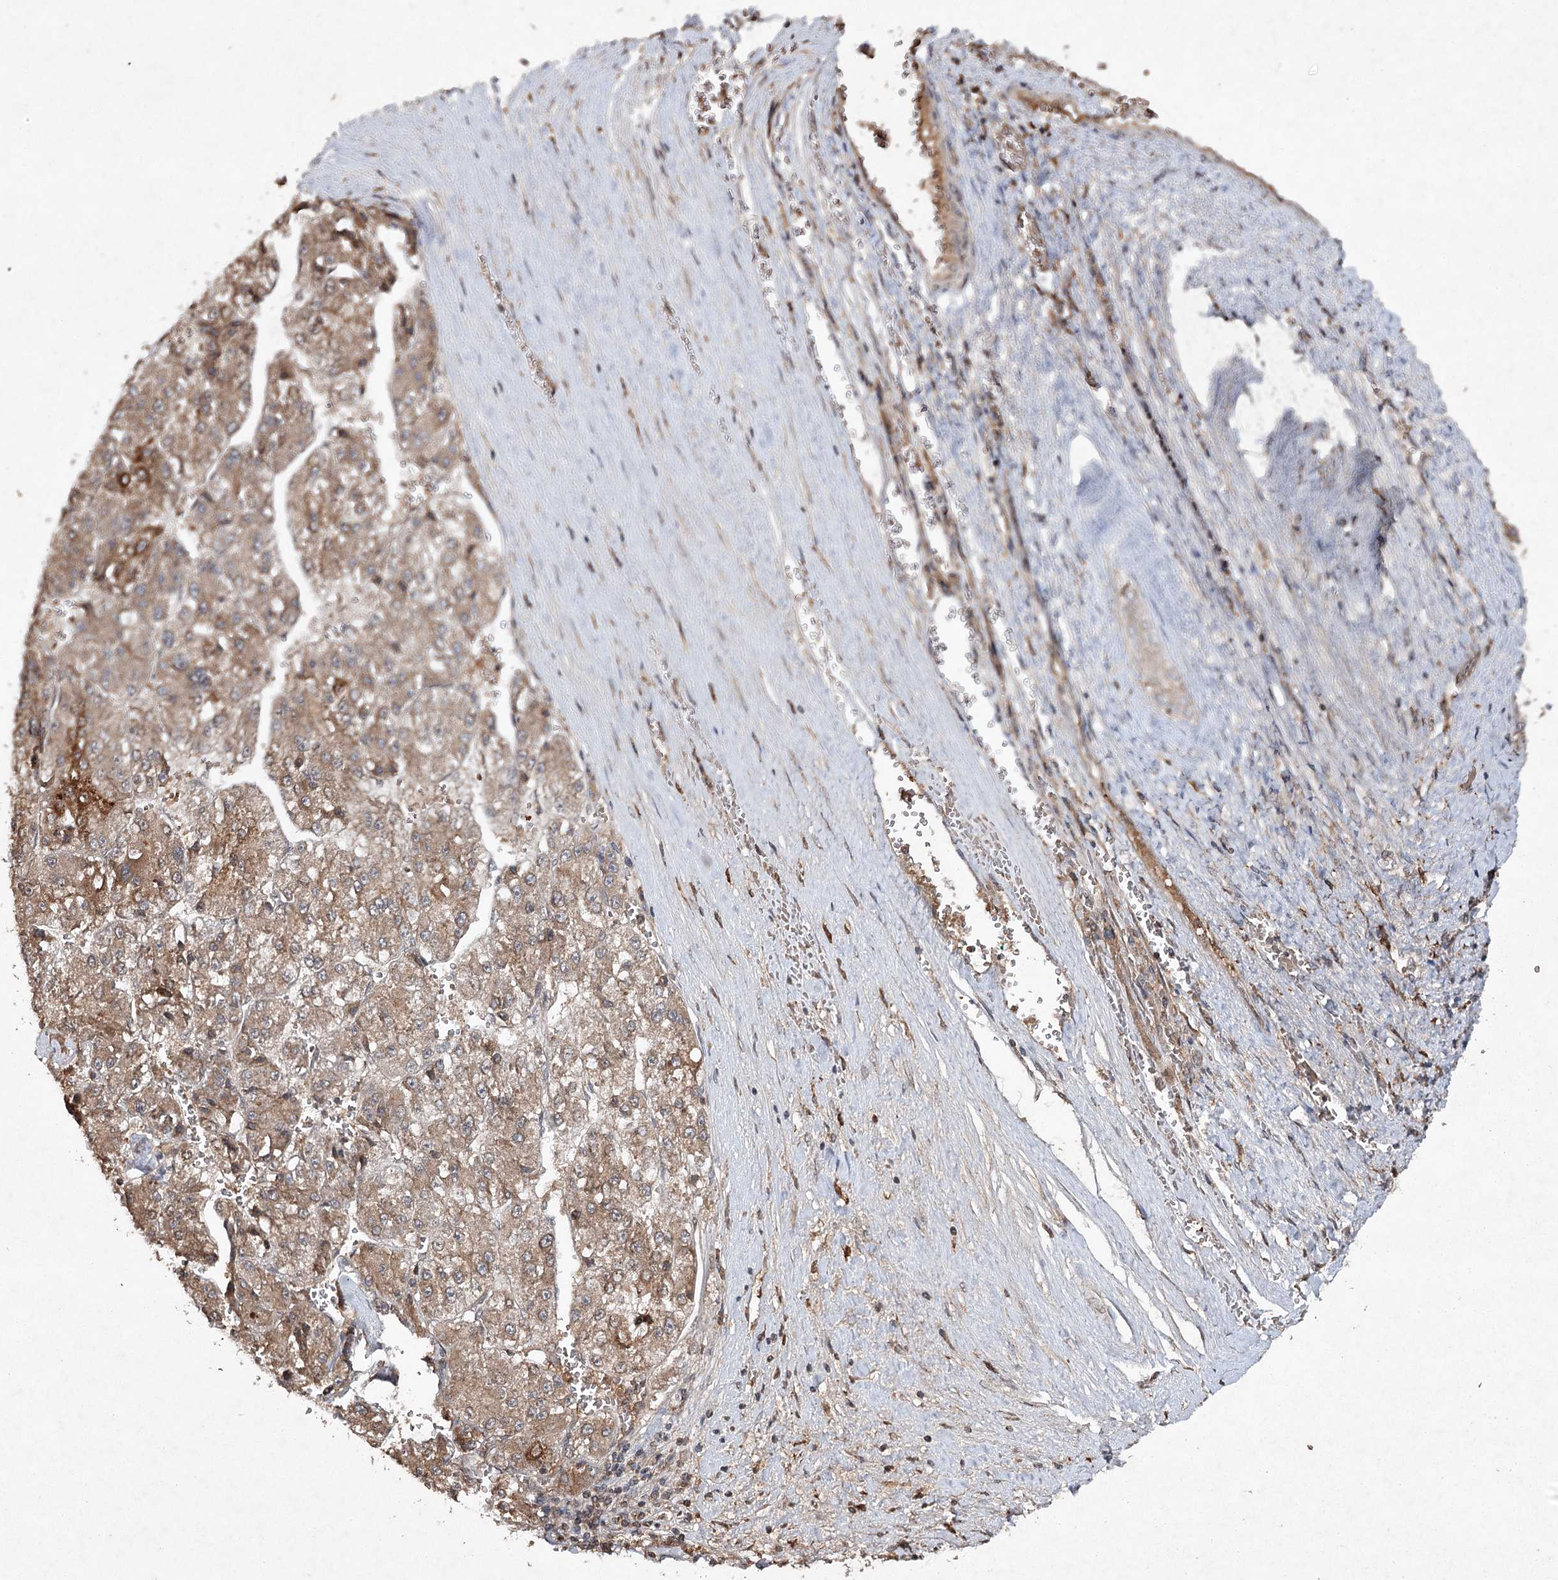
{"staining": {"intensity": "moderate", "quantity": ">75%", "location": "cytoplasmic/membranous"}, "tissue": "liver cancer", "cell_type": "Tumor cells", "image_type": "cancer", "snomed": [{"axis": "morphology", "description": "Carcinoma, Hepatocellular, NOS"}, {"axis": "topography", "description": "Liver"}], "caption": "Liver cancer (hepatocellular carcinoma) was stained to show a protein in brown. There is medium levels of moderate cytoplasmic/membranous positivity in approximately >75% of tumor cells.", "gene": "CYP2B6", "patient": {"sex": "female", "age": 73}}